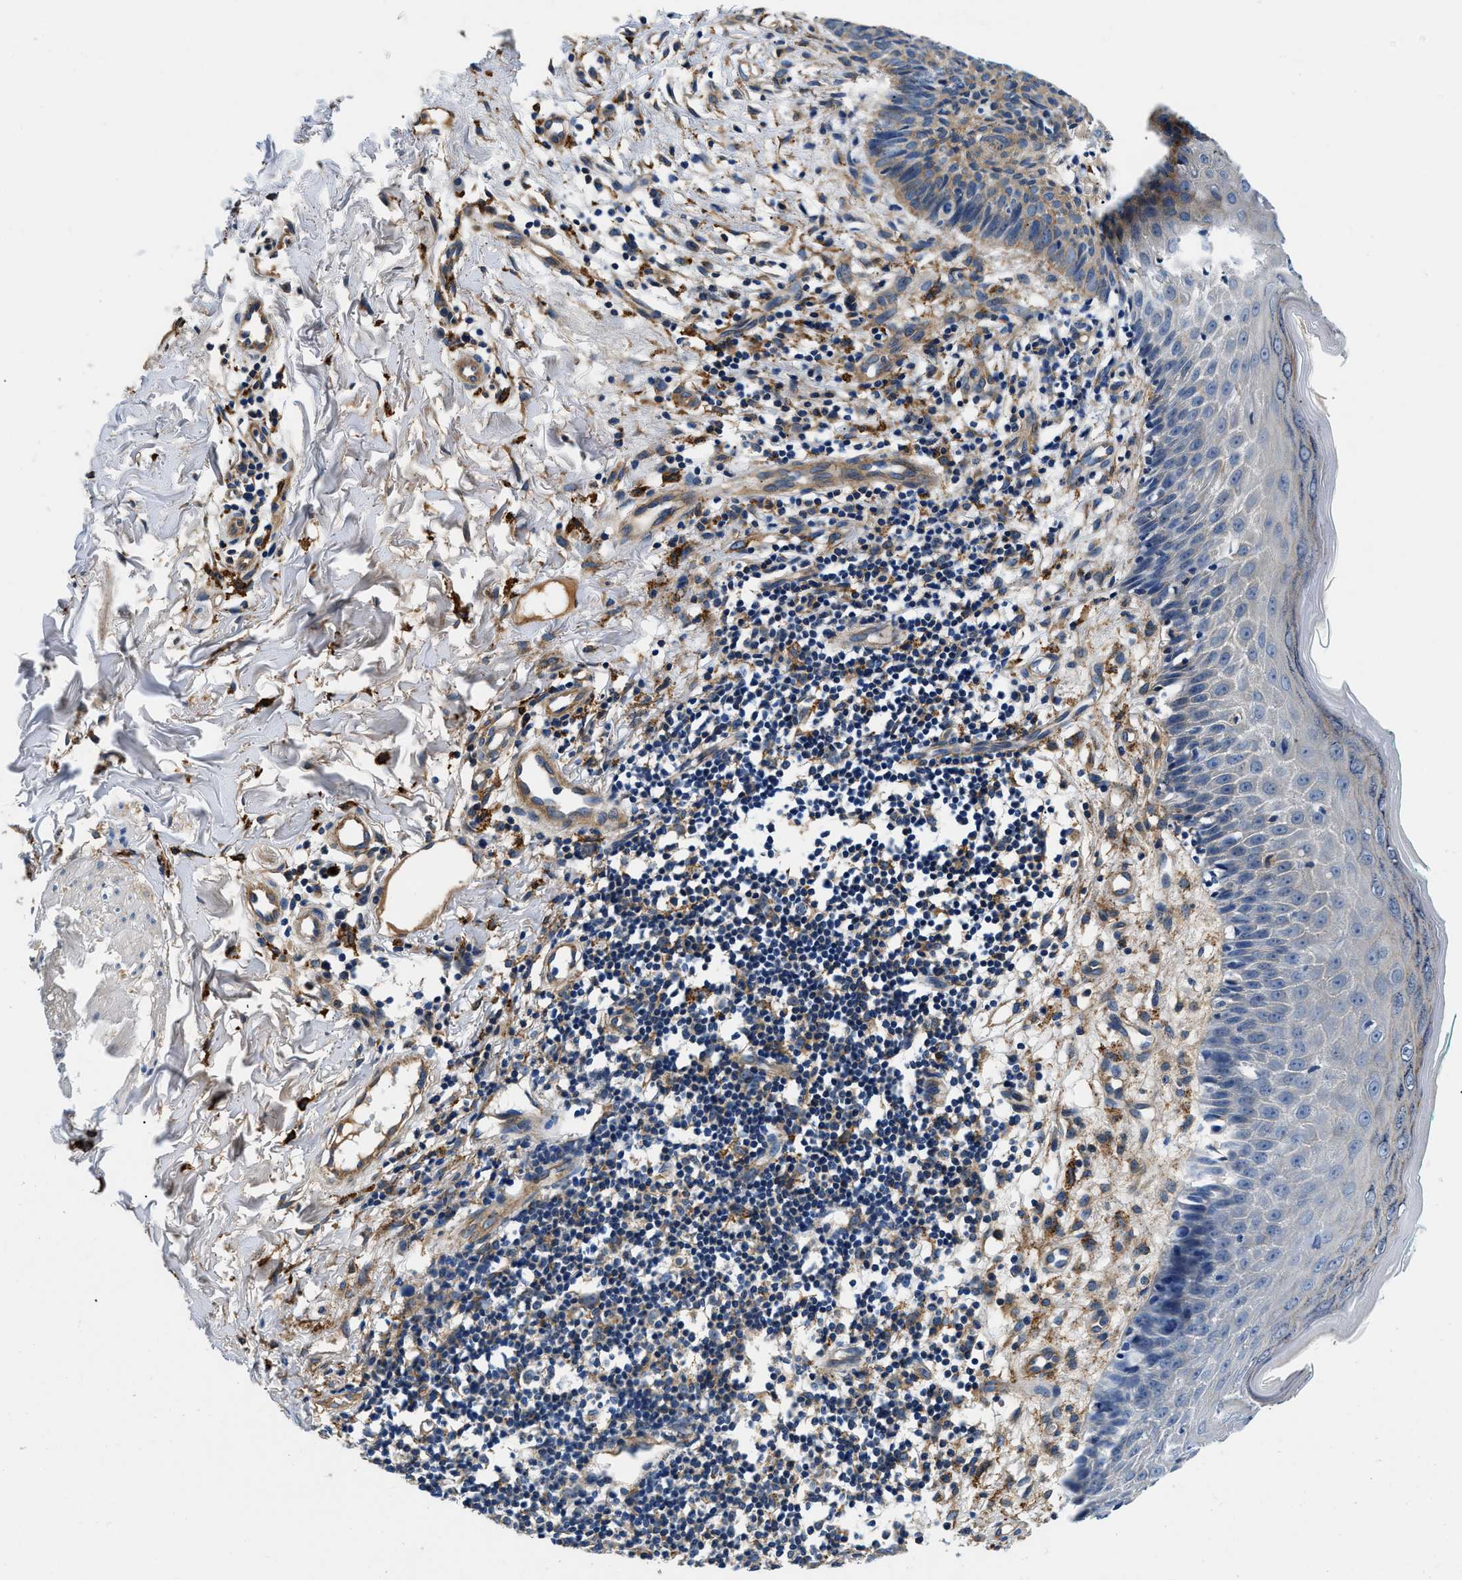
{"staining": {"intensity": "moderate", "quantity": ">75%", "location": "cytoplasmic/membranous"}, "tissue": "skin cancer", "cell_type": "Tumor cells", "image_type": "cancer", "snomed": [{"axis": "morphology", "description": "Basal cell carcinoma"}, {"axis": "topography", "description": "Skin"}], "caption": "The micrograph reveals staining of skin basal cell carcinoma, revealing moderate cytoplasmic/membranous protein expression (brown color) within tumor cells.", "gene": "ZFAND3", "patient": {"sex": "male", "age": 60}}